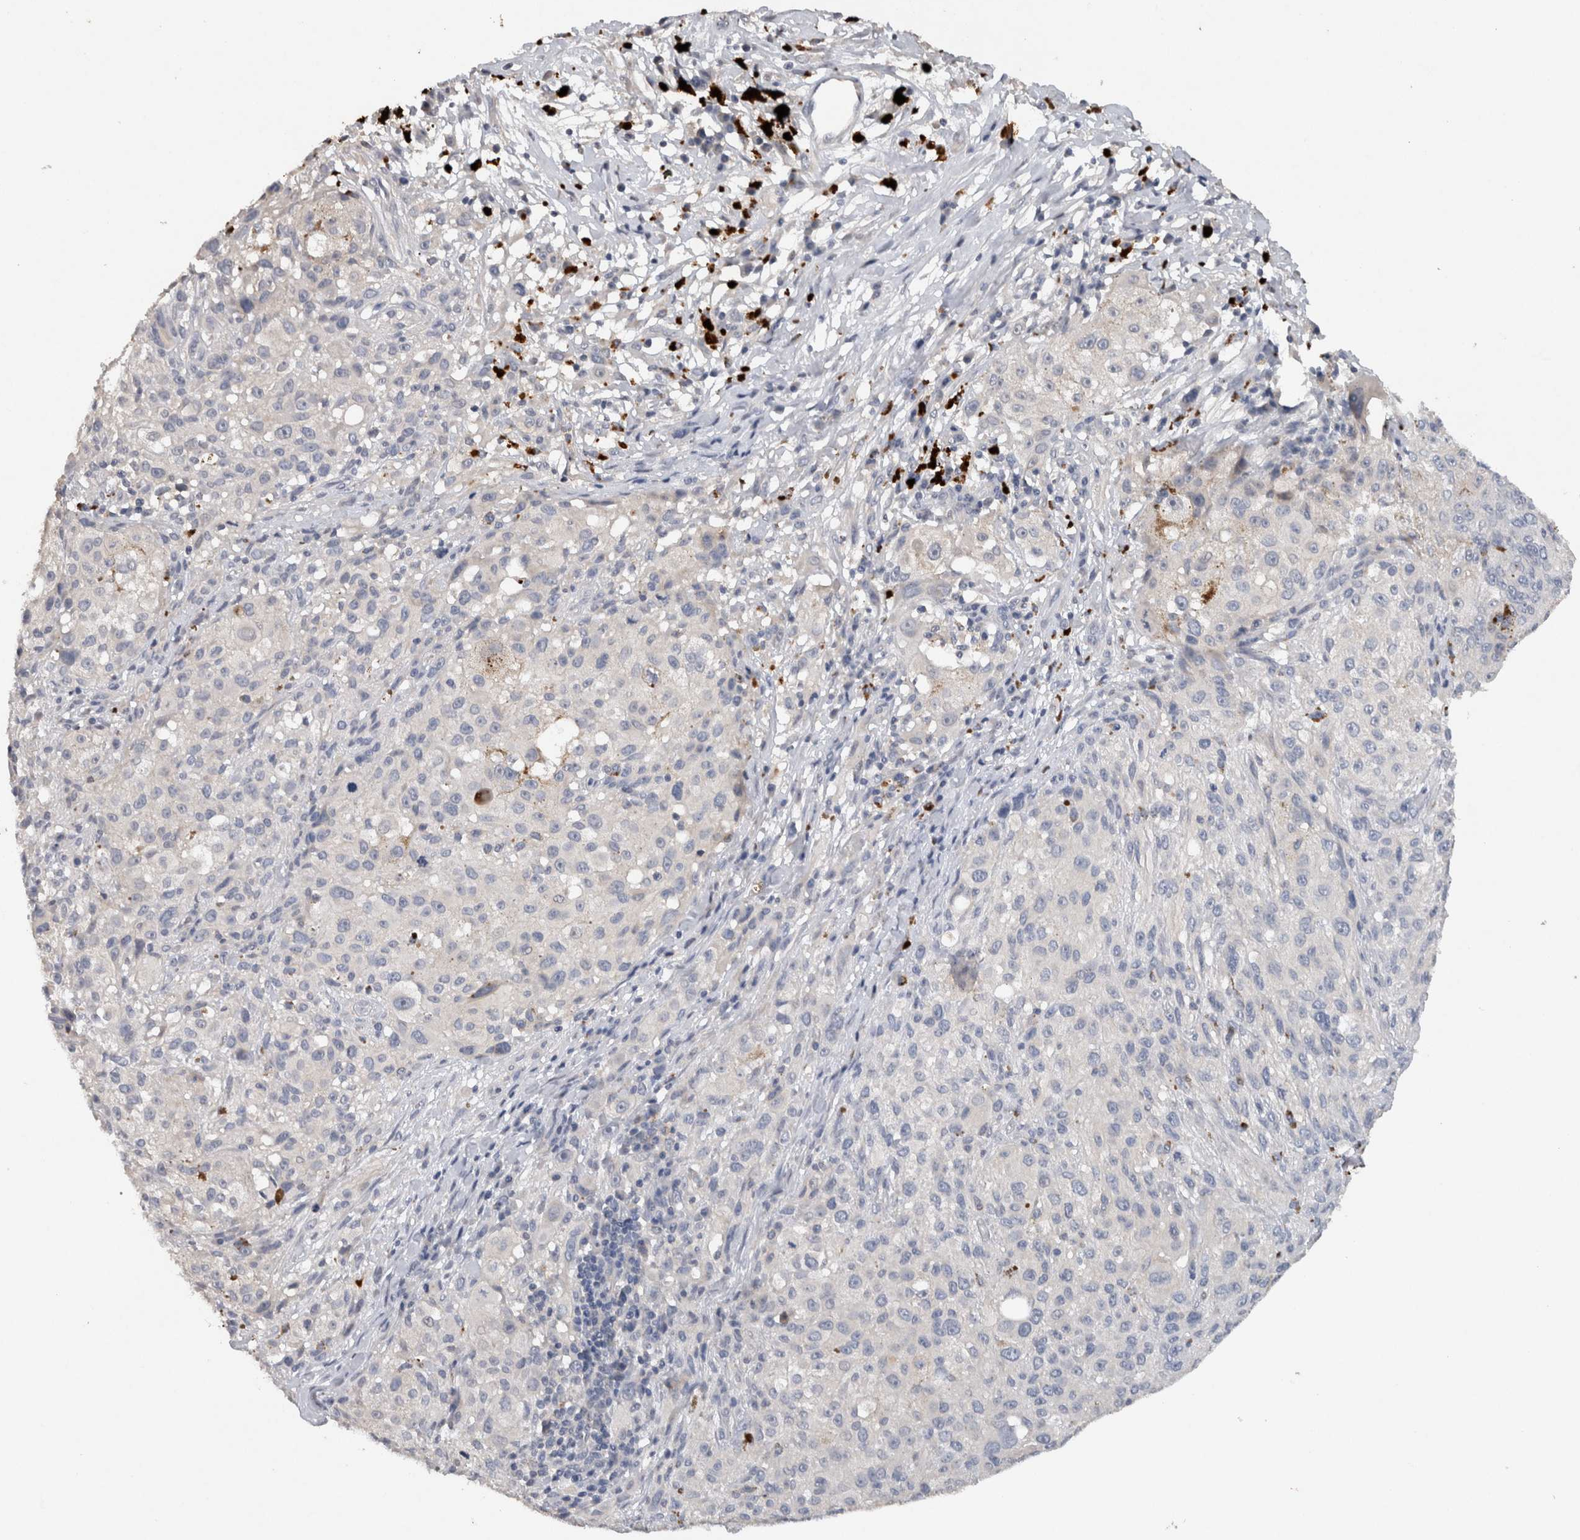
{"staining": {"intensity": "negative", "quantity": "none", "location": "none"}, "tissue": "melanoma", "cell_type": "Tumor cells", "image_type": "cancer", "snomed": [{"axis": "morphology", "description": "Malignant melanoma, NOS"}, {"axis": "topography", "description": "Skin"}], "caption": "A high-resolution histopathology image shows immunohistochemistry staining of melanoma, which demonstrates no significant positivity in tumor cells.", "gene": "HEXD", "patient": {"sex": "female", "age": 55}}